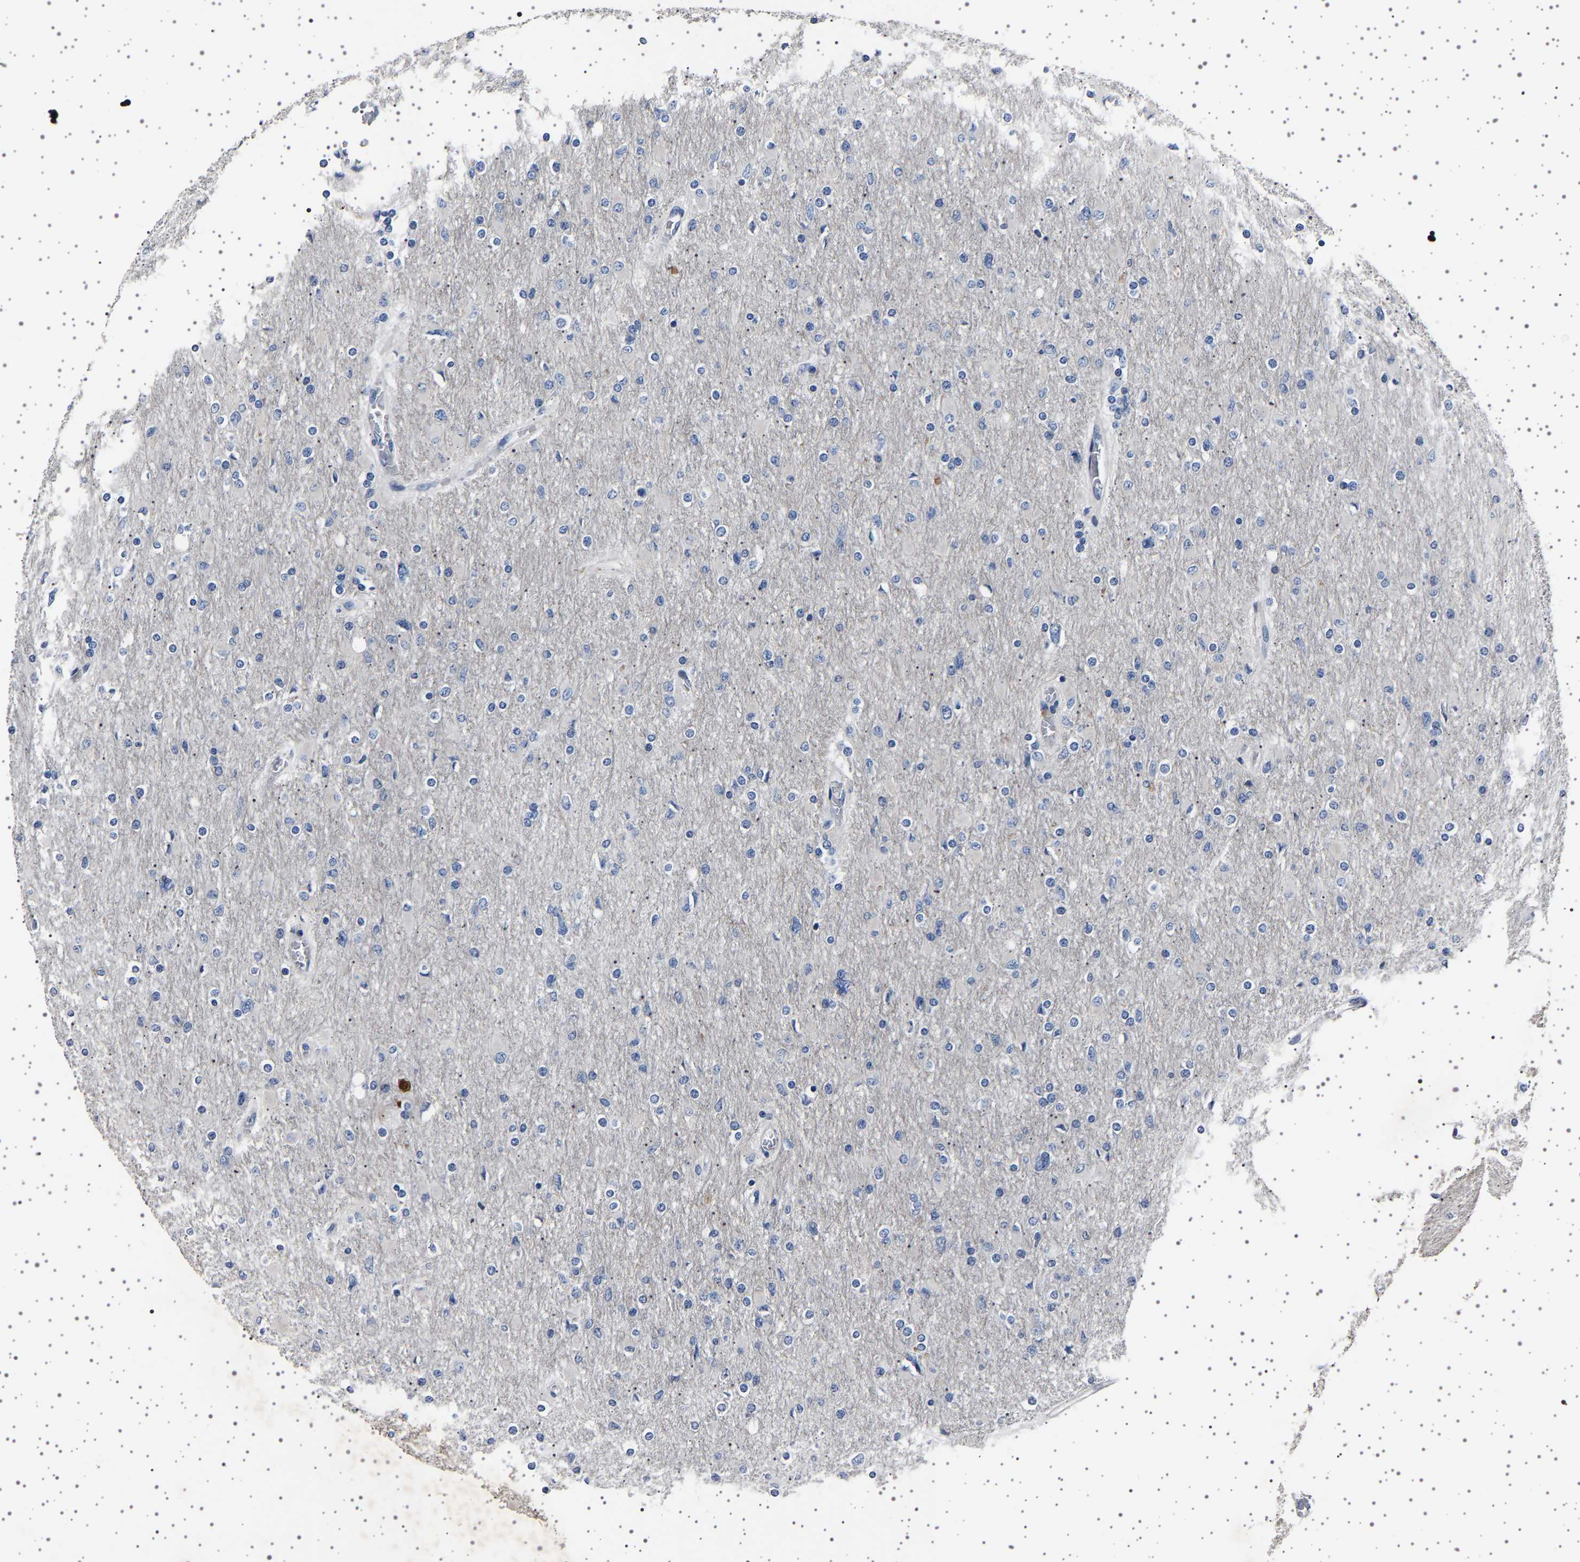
{"staining": {"intensity": "negative", "quantity": "none", "location": "none"}, "tissue": "glioma", "cell_type": "Tumor cells", "image_type": "cancer", "snomed": [{"axis": "morphology", "description": "Glioma, malignant, High grade"}, {"axis": "topography", "description": "Cerebral cortex"}], "caption": "This is an immunohistochemistry histopathology image of glioma. There is no staining in tumor cells.", "gene": "PAK5", "patient": {"sex": "female", "age": 36}}